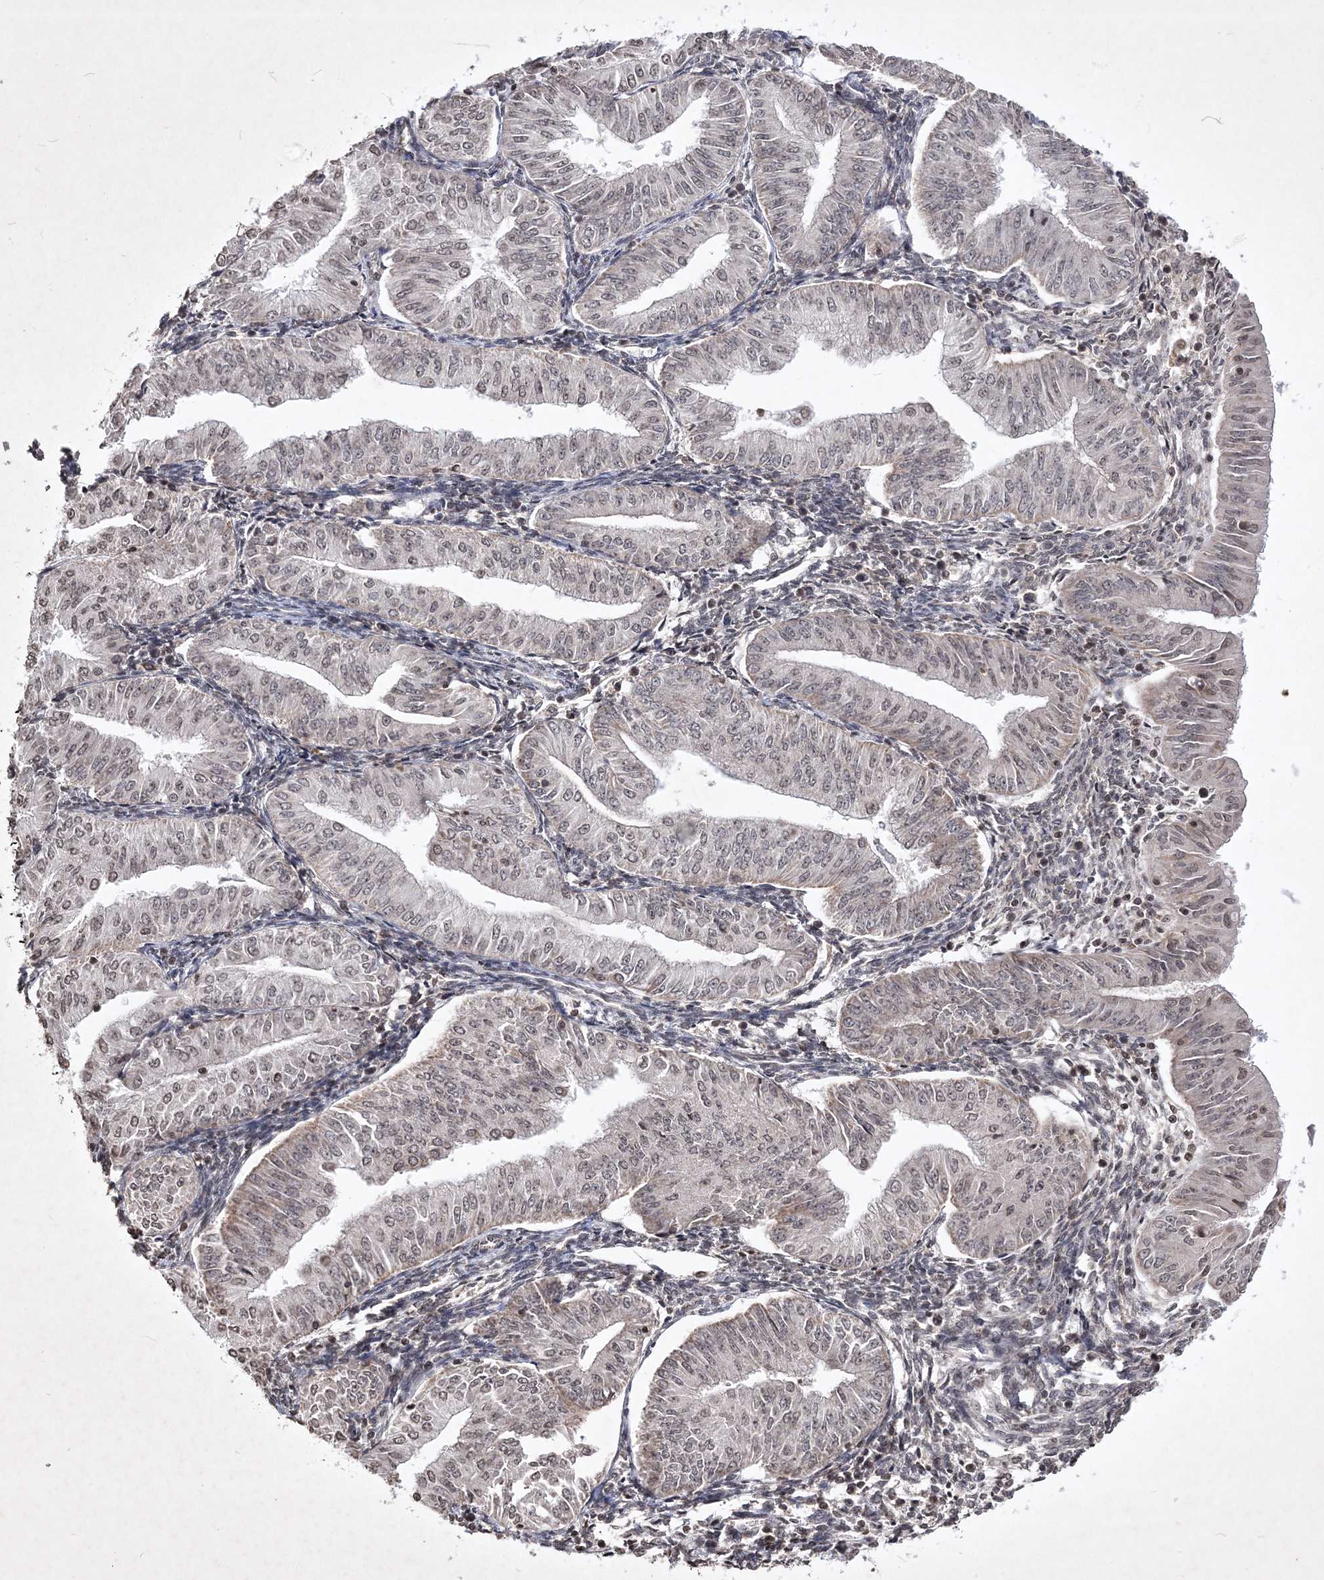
{"staining": {"intensity": "weak", "quantity": ">75%", "location": "nuclear"}, "tissue": "endometrial cancer", "cell_type": "Tumor cells", "image_type": "cancer", "snomed": [{"axis": "morphology", "description": "Normal tissue, NOS"}, {"axis": "morphology", "description": "Adenocarcinoma, NOS"}, {"axis": "topography", "description": "Endometrium"}], "caption": "Weak nuclear staining for a protein is identified in approximately >75% of tumor cells of adenocarcinoma (endometrial) using immunohistochemistry.", "gene": "SOWAHB", "patient": {"sex": "female", "age": 53}}